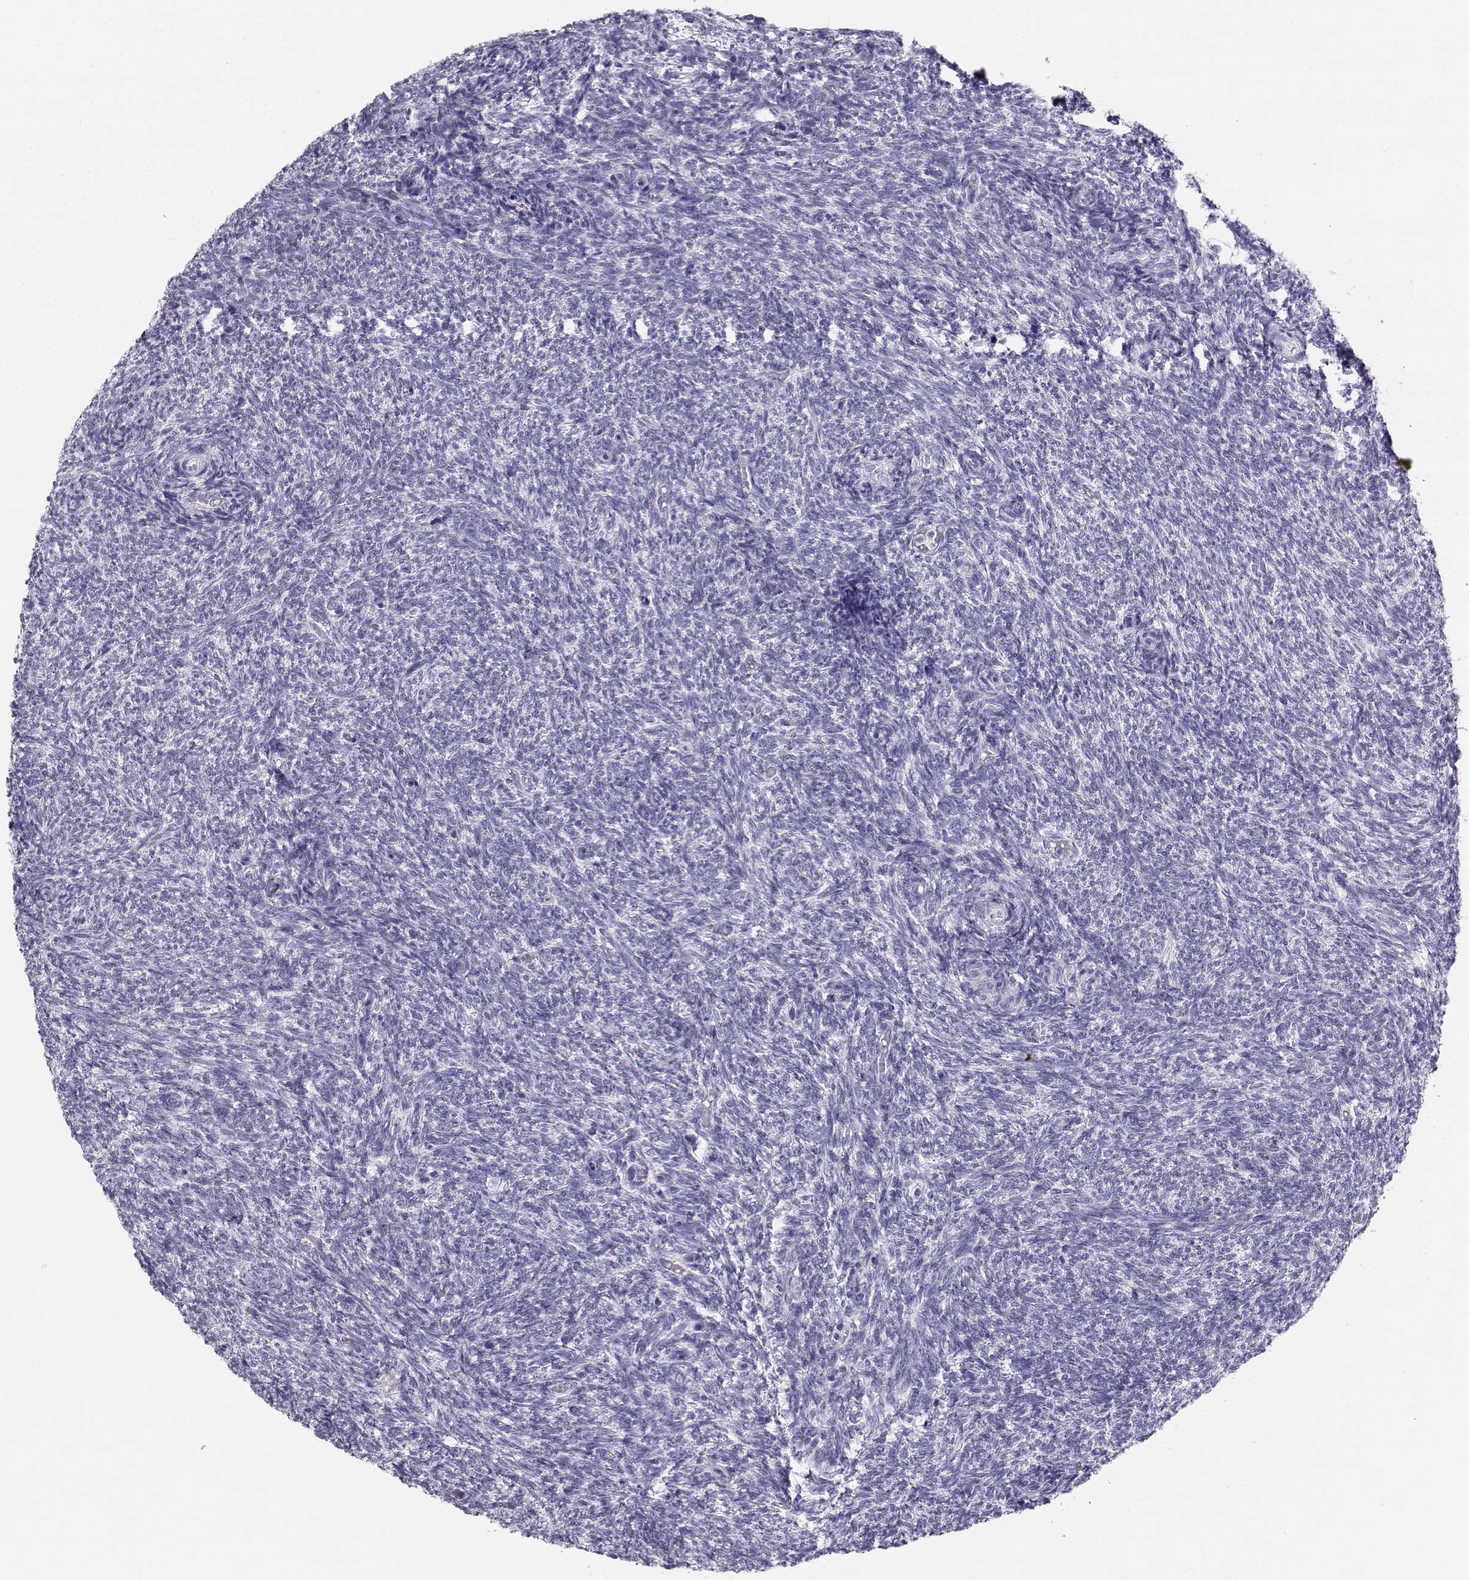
{"staining": {"intensity": "negative", "quantity": "none", "location": "none"}, "tissue": "ovary", "cell_type": "Follicle cells", "image_type": "normal", "snomed": [{"axis": "morphology", "description": "Normal tissue, NOS"}, {"axis": "topography", "description": "Ovary"}], "caption": "Immunohistochemical staining of unremarkable ovary shows no significant staining in follicle cells. (DAB immunohistochemistry visualized using brightfield microscopy, high magnification).", "gene": "MAGEC1", "patient": {"sex": "female", "age": 39}}